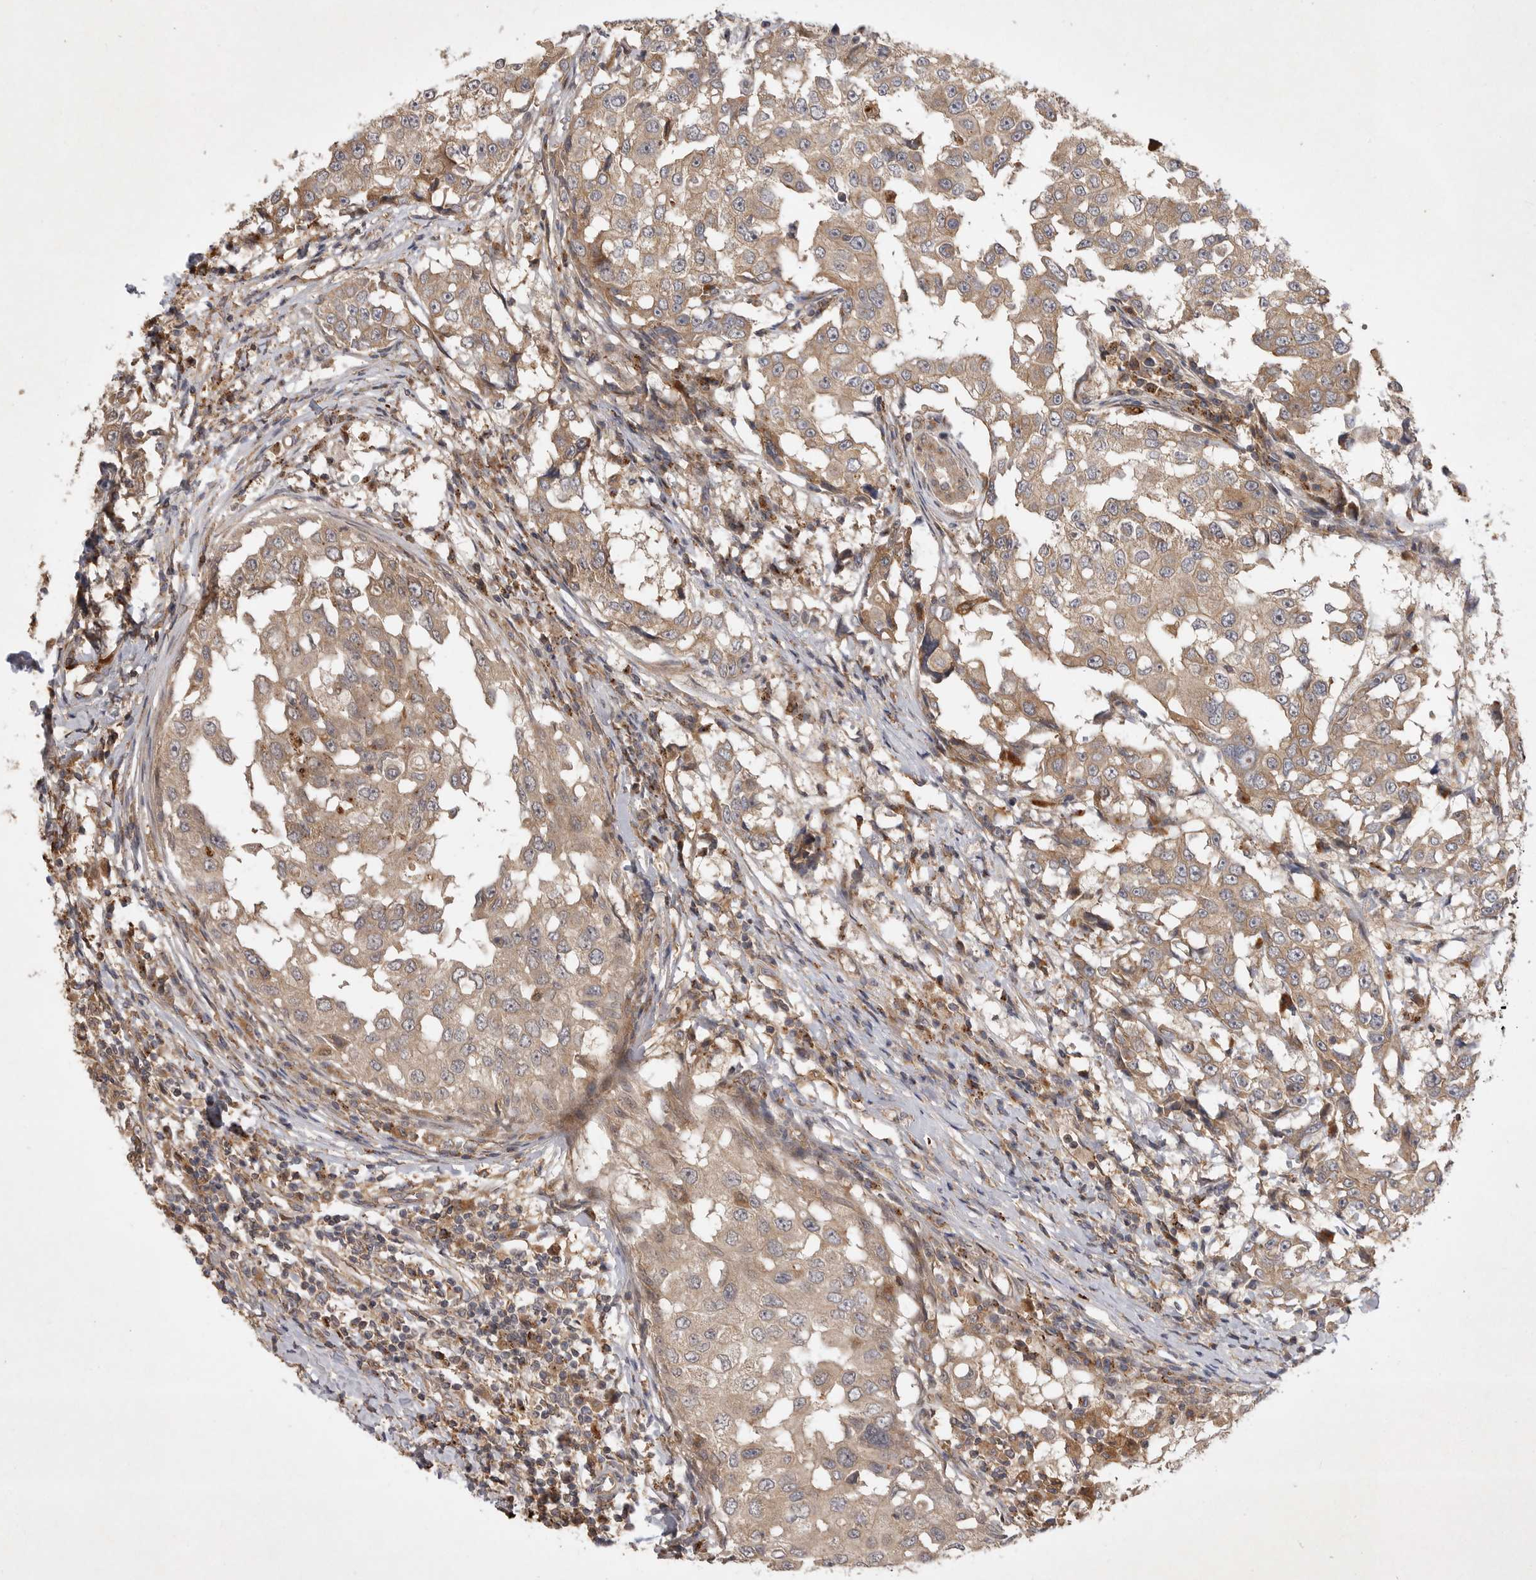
{"staining": {"intensity": "weak", "quantity": ">75%", "location": "cytoplasmic/membranous"}, "tissue": "breast cancer", "cell_type": "Tumor cells", "image_type": "cancer", "snomed": [{"axis": "morphology", "description": "Duct carcinoma"}, {"axis": "topography", "description": "Breast"}], "caption": "The photomicrograph displays immunohistochemical staining of breast intraductal carcinoma. There is weak cytoplasmic/membranous positivity is identified in approximately >75% of tumor cells. (Stains: DAB (3,3'-diaminobenzidine) in brown, nuclei in blue, Microscopy: brightfield microscopy at high magnification).", "gene": "ZNF232", "patient": {"sex": "female", "age": 27}}